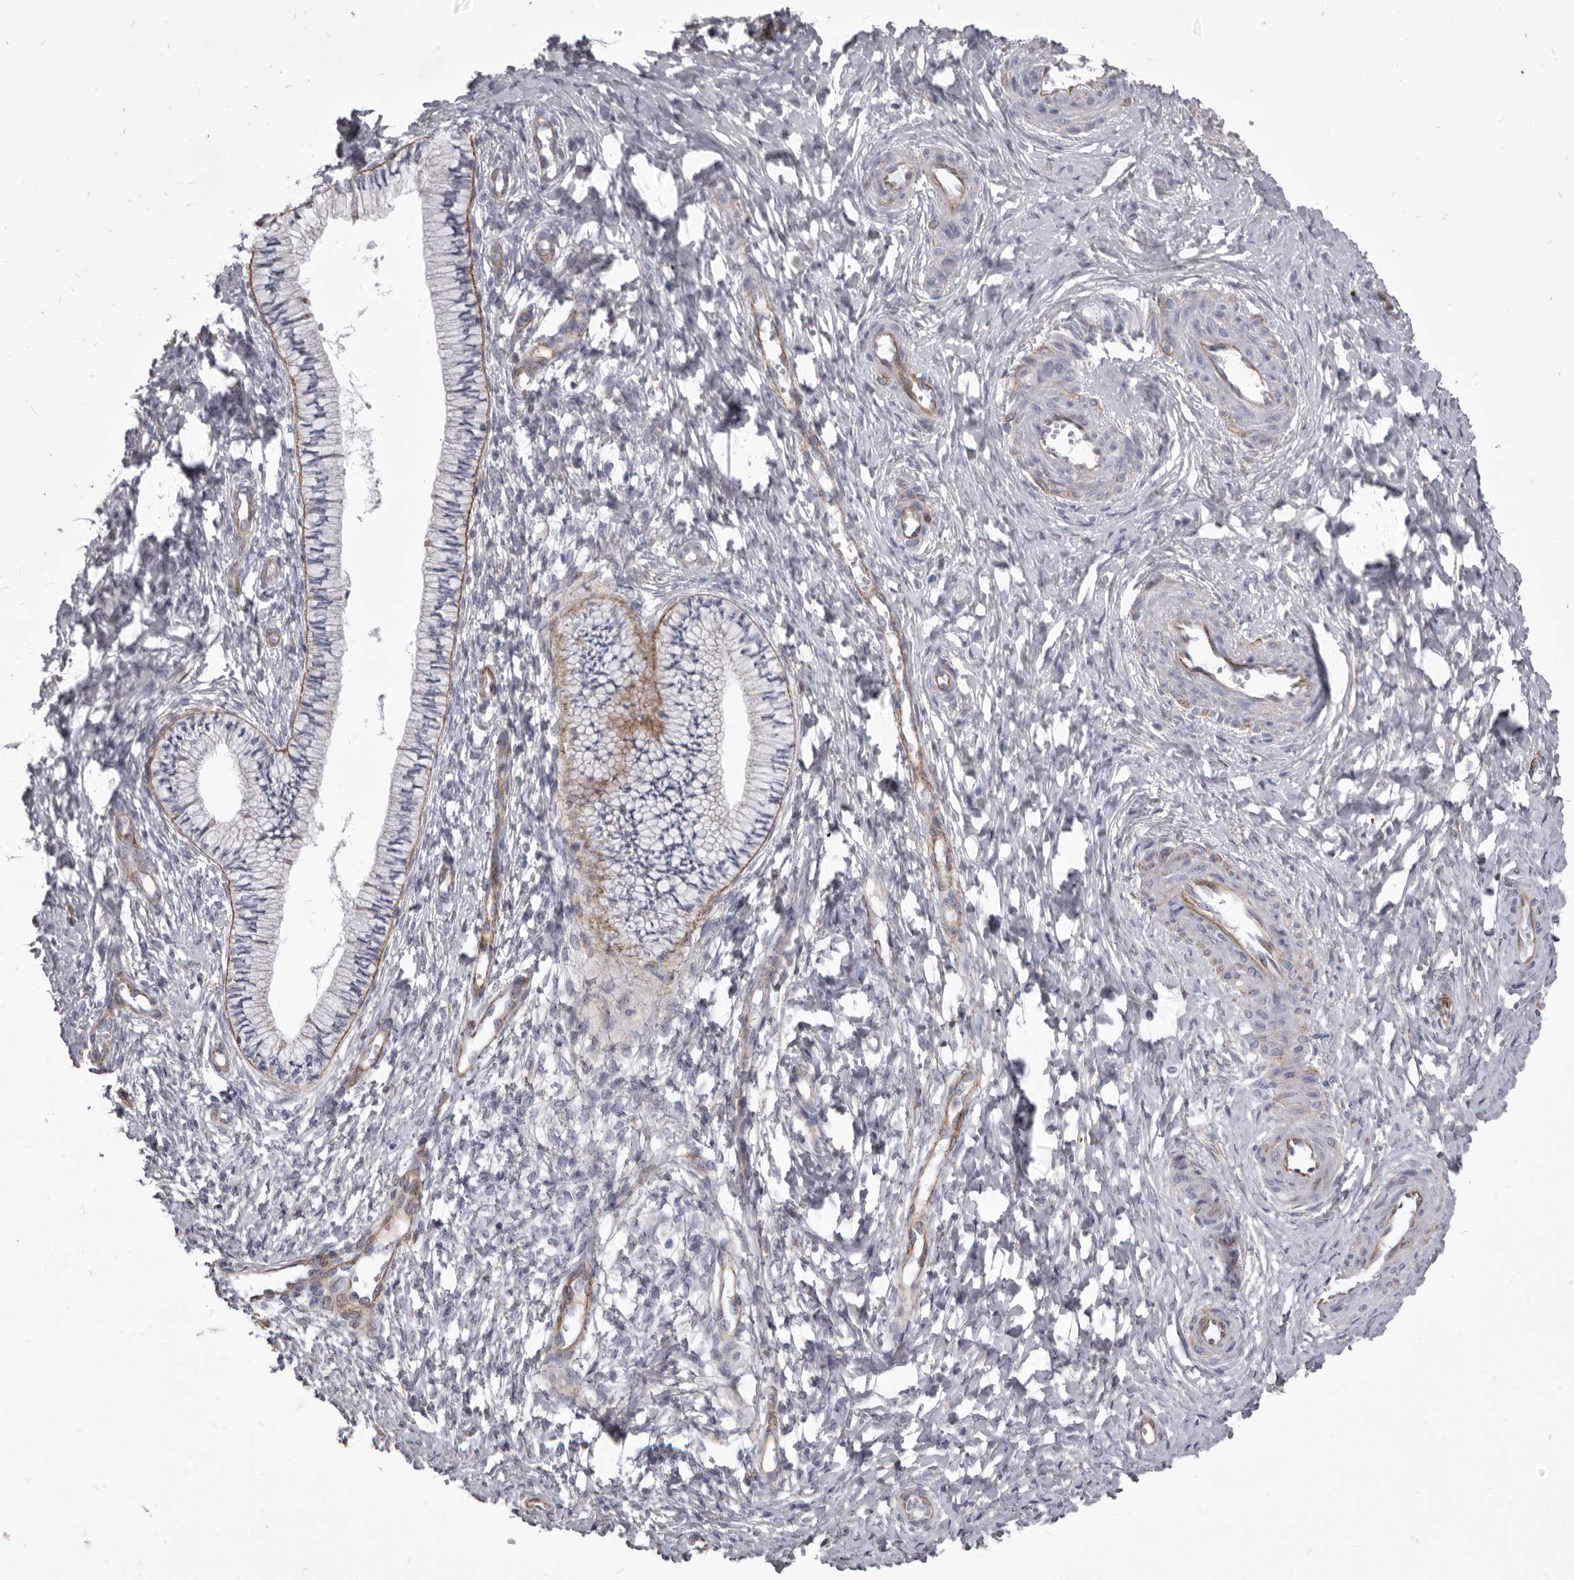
{"staining": {"intensity": "weak", "quantity": "<25%", "location": "cytoplasmic/membranous"}, "tissue": "cervix", "cell_type": "Glandular cells", "image_type": "normal", "snomed": [{"axis": "morphology", "description": "Normal tissue, NOS"}, {"axis": "topography", "description": "Cervix"}], "caption": "Immunohistochemistry (IHC) photomicrograph of benign cervix: human cervix stained with DAB shows no significant protein expression in glandular cells. (DAB IHC, high magnification).", "gene": "P2RX6", "patient": {"sex": "female", "age": 36}}